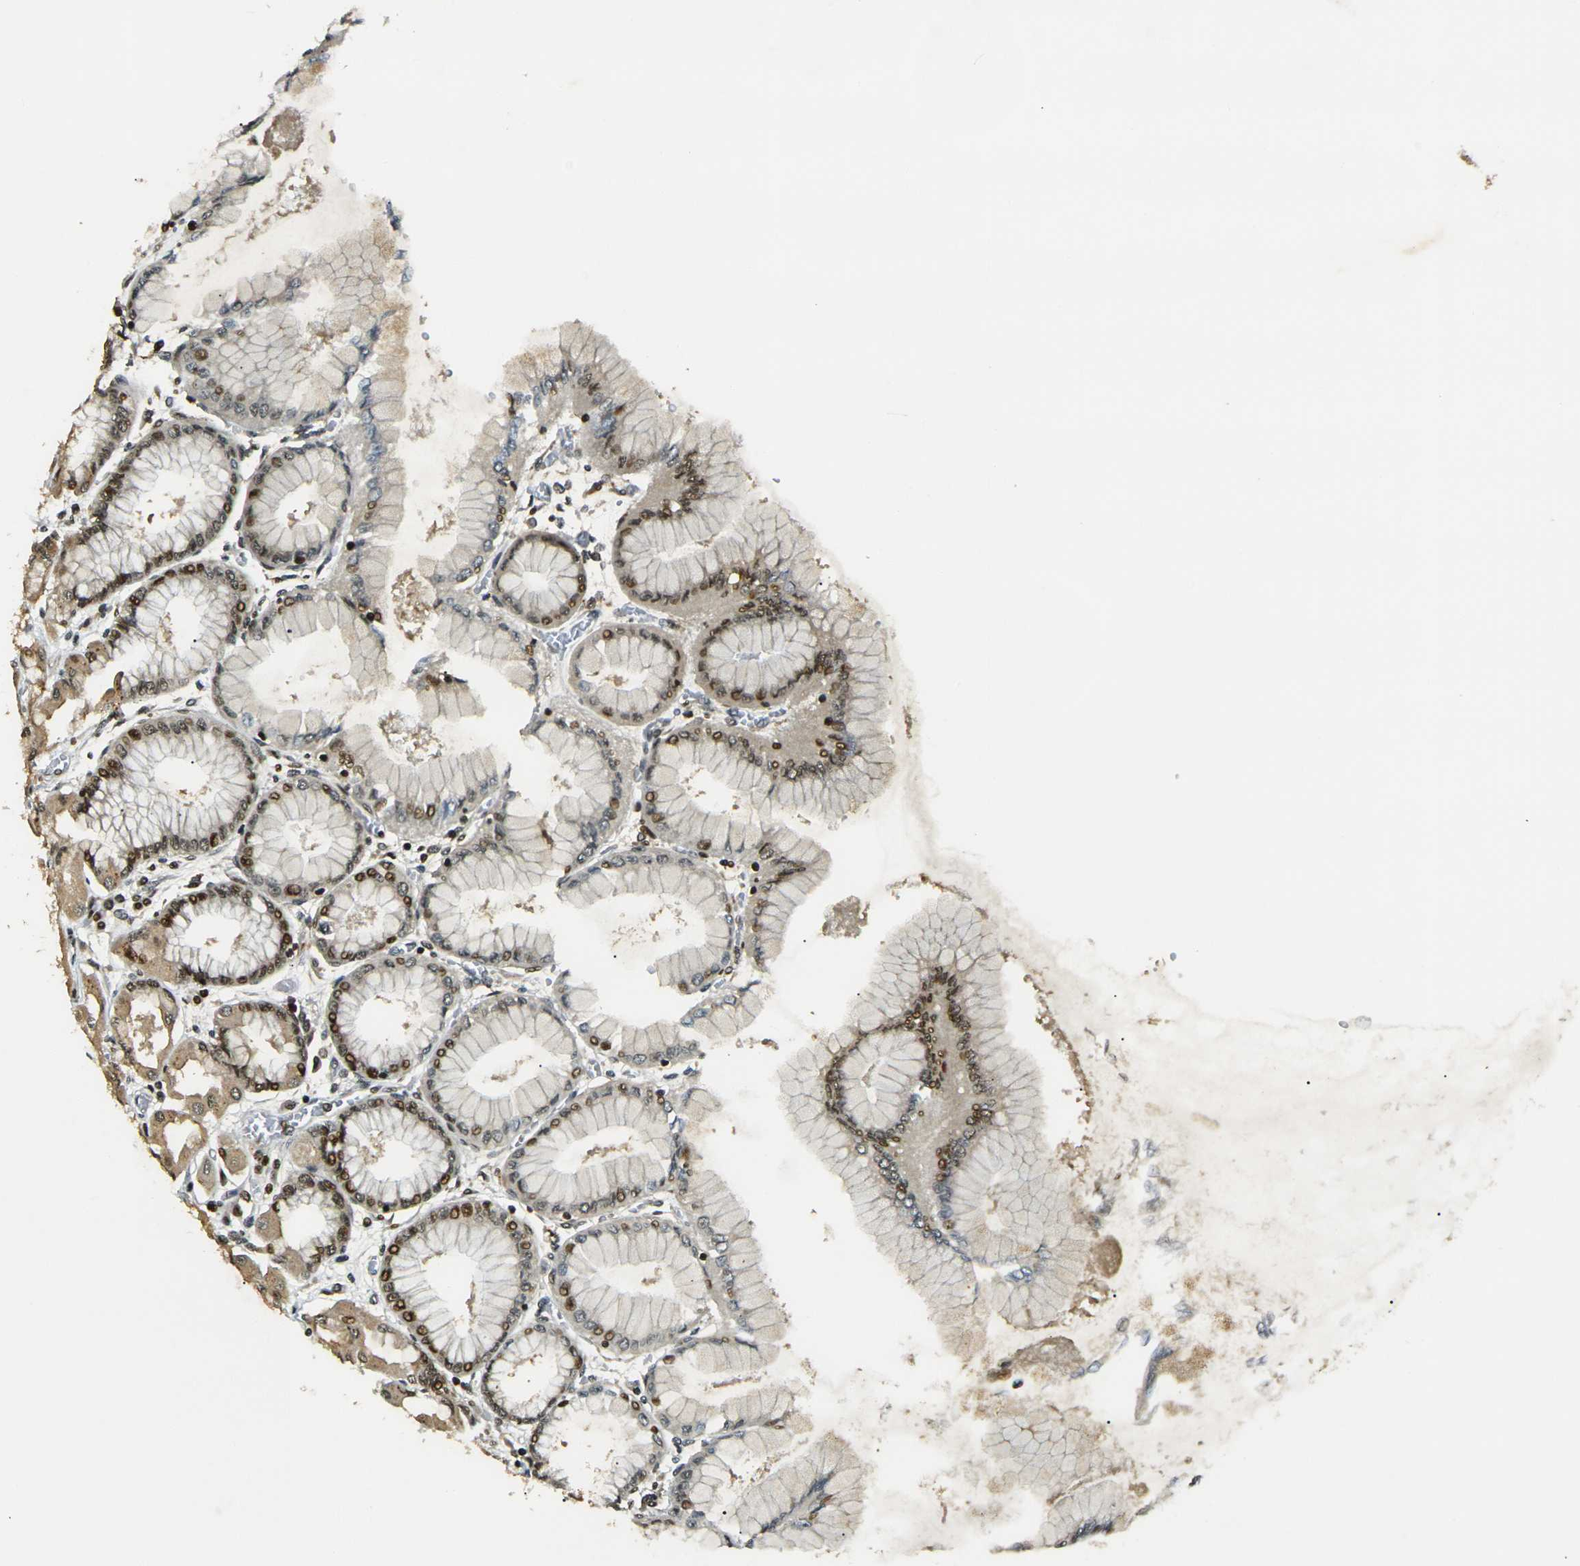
{"staining": {"intensity": "strong", "quantity": ">75%", "location": "cytoplasmic/membranous,nuclear"}, "tissue": "stomach", "cell_type": "Glandular cells", "image_type": "normal", "snomed": [{"axis": "morphology", "description": "Normal tissue, NOS"}, {"axis": "topography", "description": "Stomach, upper"}], "caption": "The image displays immunohistochemical staining of unremarkable stomach. There is strong cytoplasmic/membranous,nuclear expression is seen in approximately >75% of glandular cells.", "gene": "ACTL6A", "patient": {"sex": "female", "age": 56}}